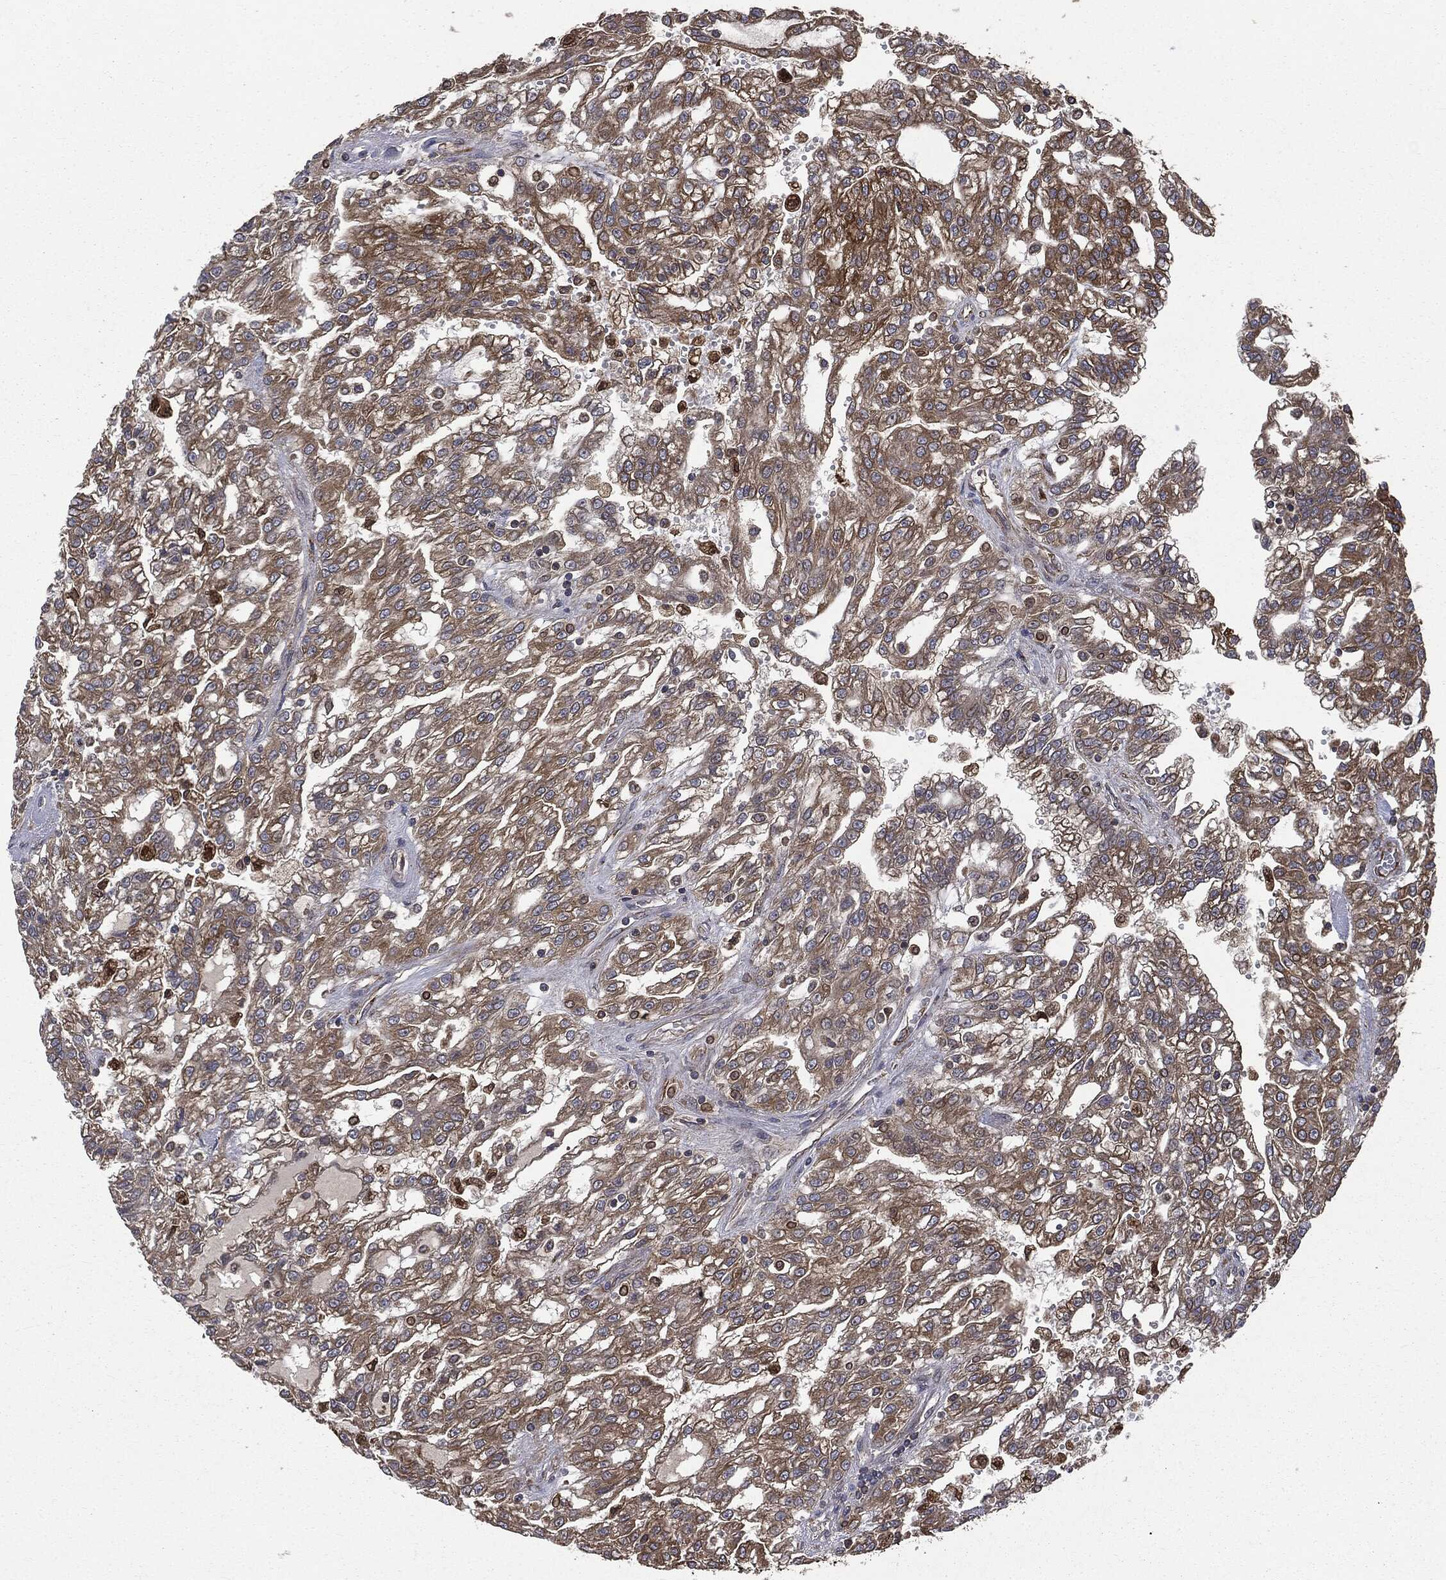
{"staining": {"intensity": "moderate", "quantity": ">75%", "location": "cytoplasmic/membranous"}, "tissue": "renal cancer", "cell_type": "Tumor cells", "image_type": "cancer", "snomed": [{"axis": "morphology", "description": "Adenocarcinoma, NOS"}, {"axis": "topography", "description": "Kidney"}], "caption": "Protein expression analysis of human renal cancer (adenocarcinoma) reveals moderate cytoplasmic/membranous positivity in approximately >75% of tumor cells.", "gene": "PLOD3", "patient": {"sex": "male", "age": 63}}